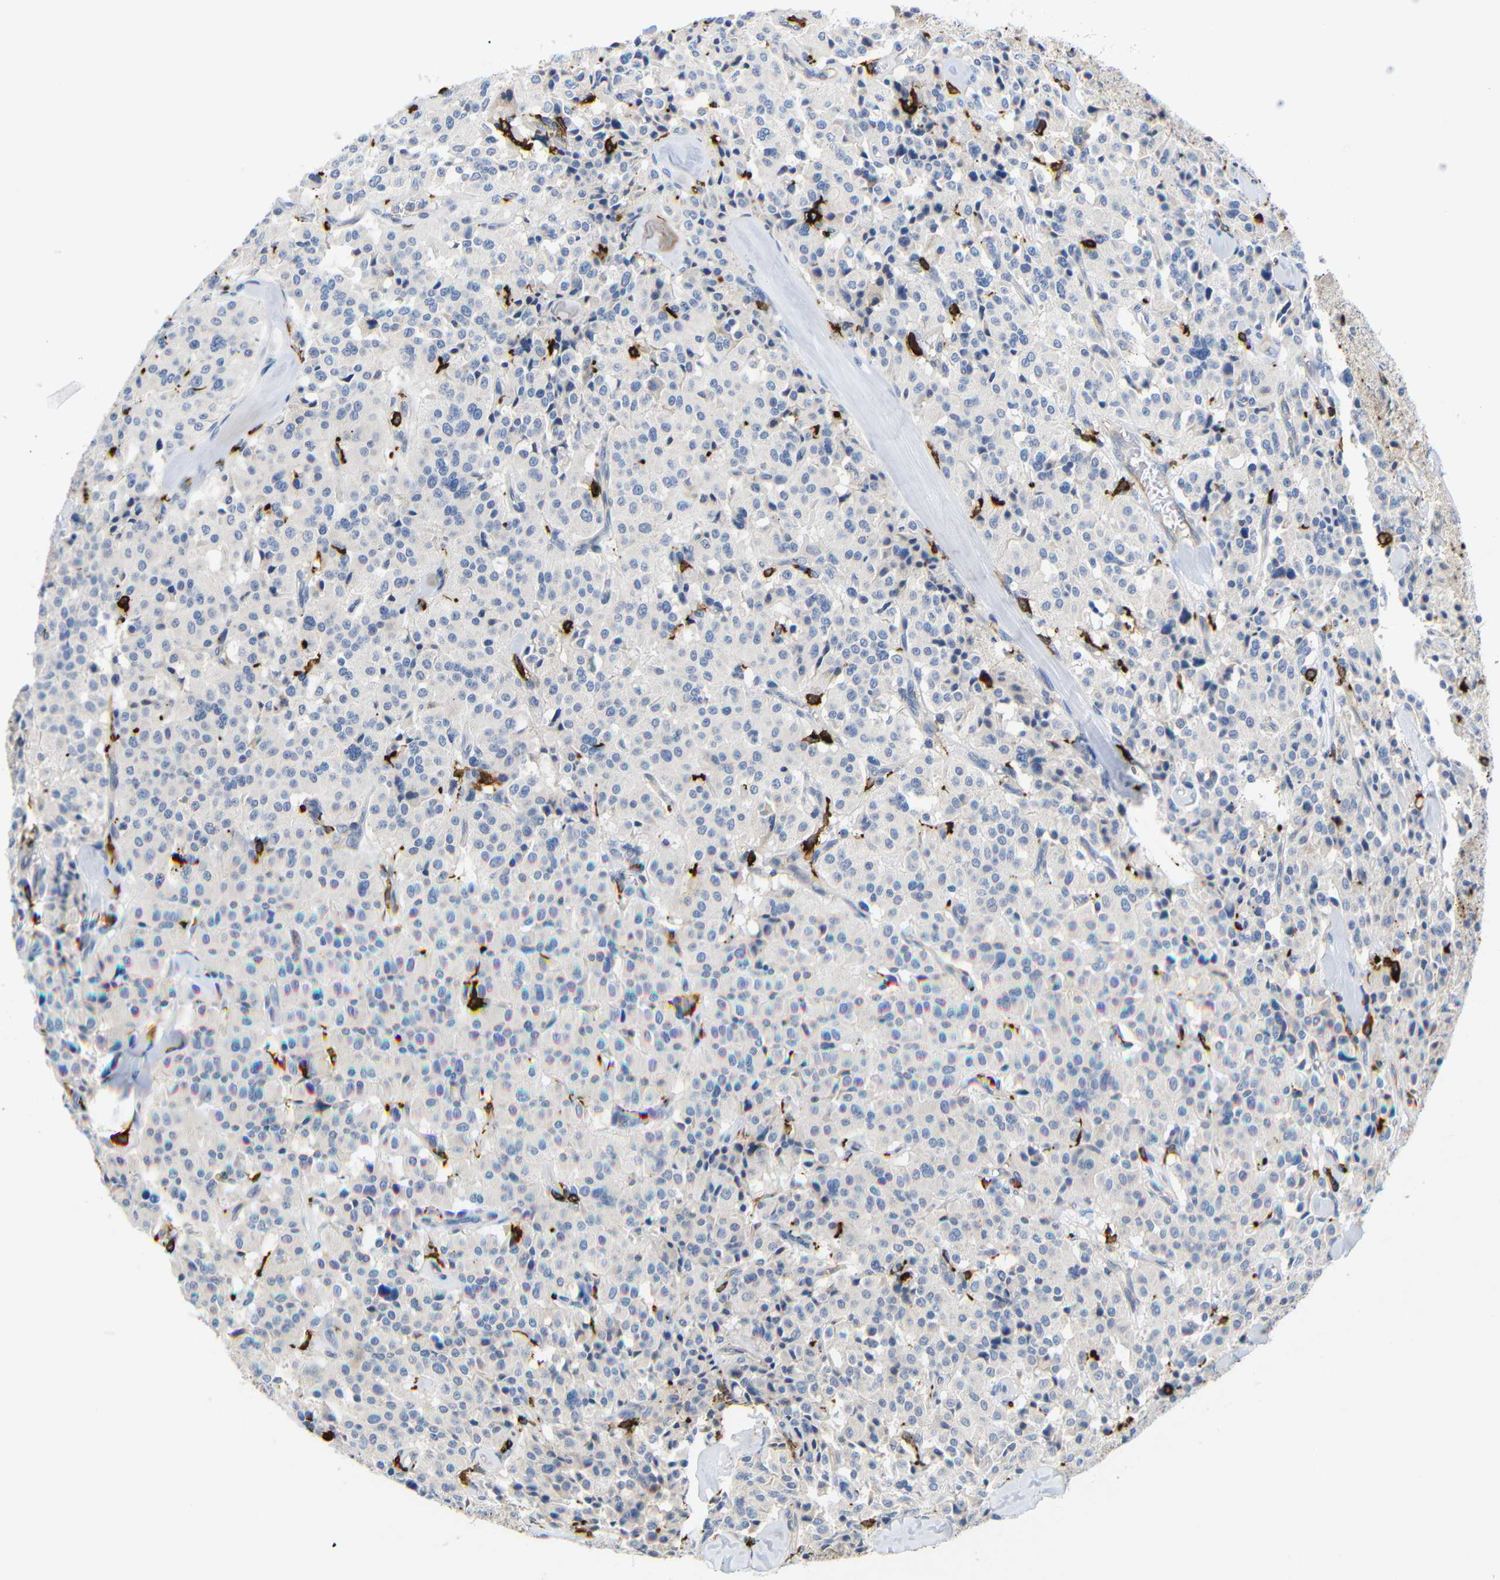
{"staining": {"intensity": "negative", "quantity": "none", "location": "none"}, "tissue": "carcinoid", "cell_type": "Tumor cells", "image_type": "cancer", "snomed": [{"axis": "morphology", "description": "Carcinoid, malignant, NOS"}, {"axis": "topography", "description": "Lung"}], "caption": "DAB (3,3'-diaminobenzidine) immunohistochemical staining of carcinoid displays no significant positivity in tumor cells.", "gene": "HLA-DQB1", "patient": {"sex": "male", "age": 30}}